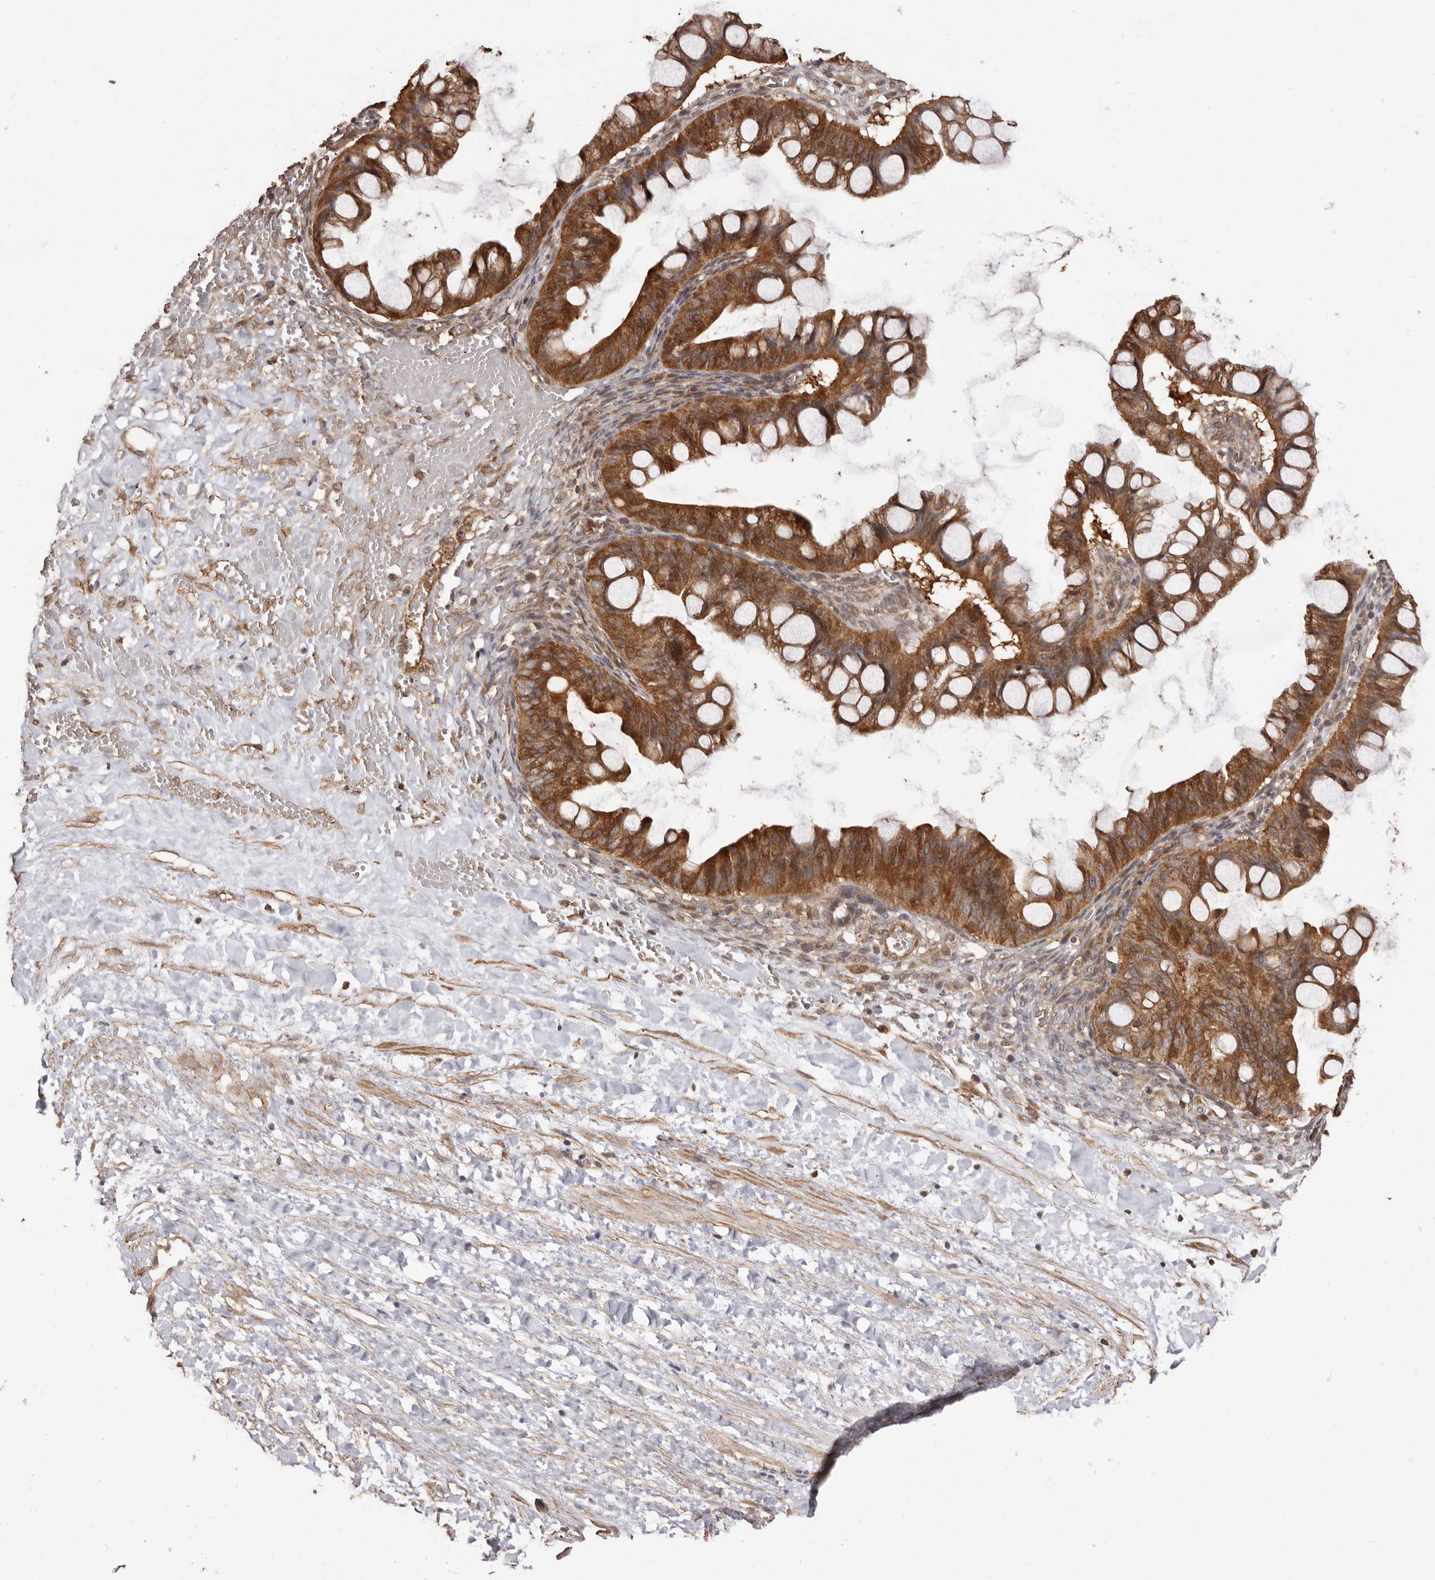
{"staining": {"intensity": "strong", "quantity": ">75%", "location": "cytoplasmic/membranous"}, "tissue": "ovarian cancer", "cell_type": "Tumor cells", "image_type": "cancer", "snomed": [{"axis": "morphology", "description": "Cystadenocarcinoma, mucinous, NOS"}, {"axis": "topography", "description": "Ovary"}], "caption": "Tumor cells exhibit high levels of strong cytoplasmic/membranous staining in about >75% of cells in human ovarian cancer (mucinous cystadenocarcinoma).", "gene": "COQ8B", "patient": {"sex": "female", "age": 73}}